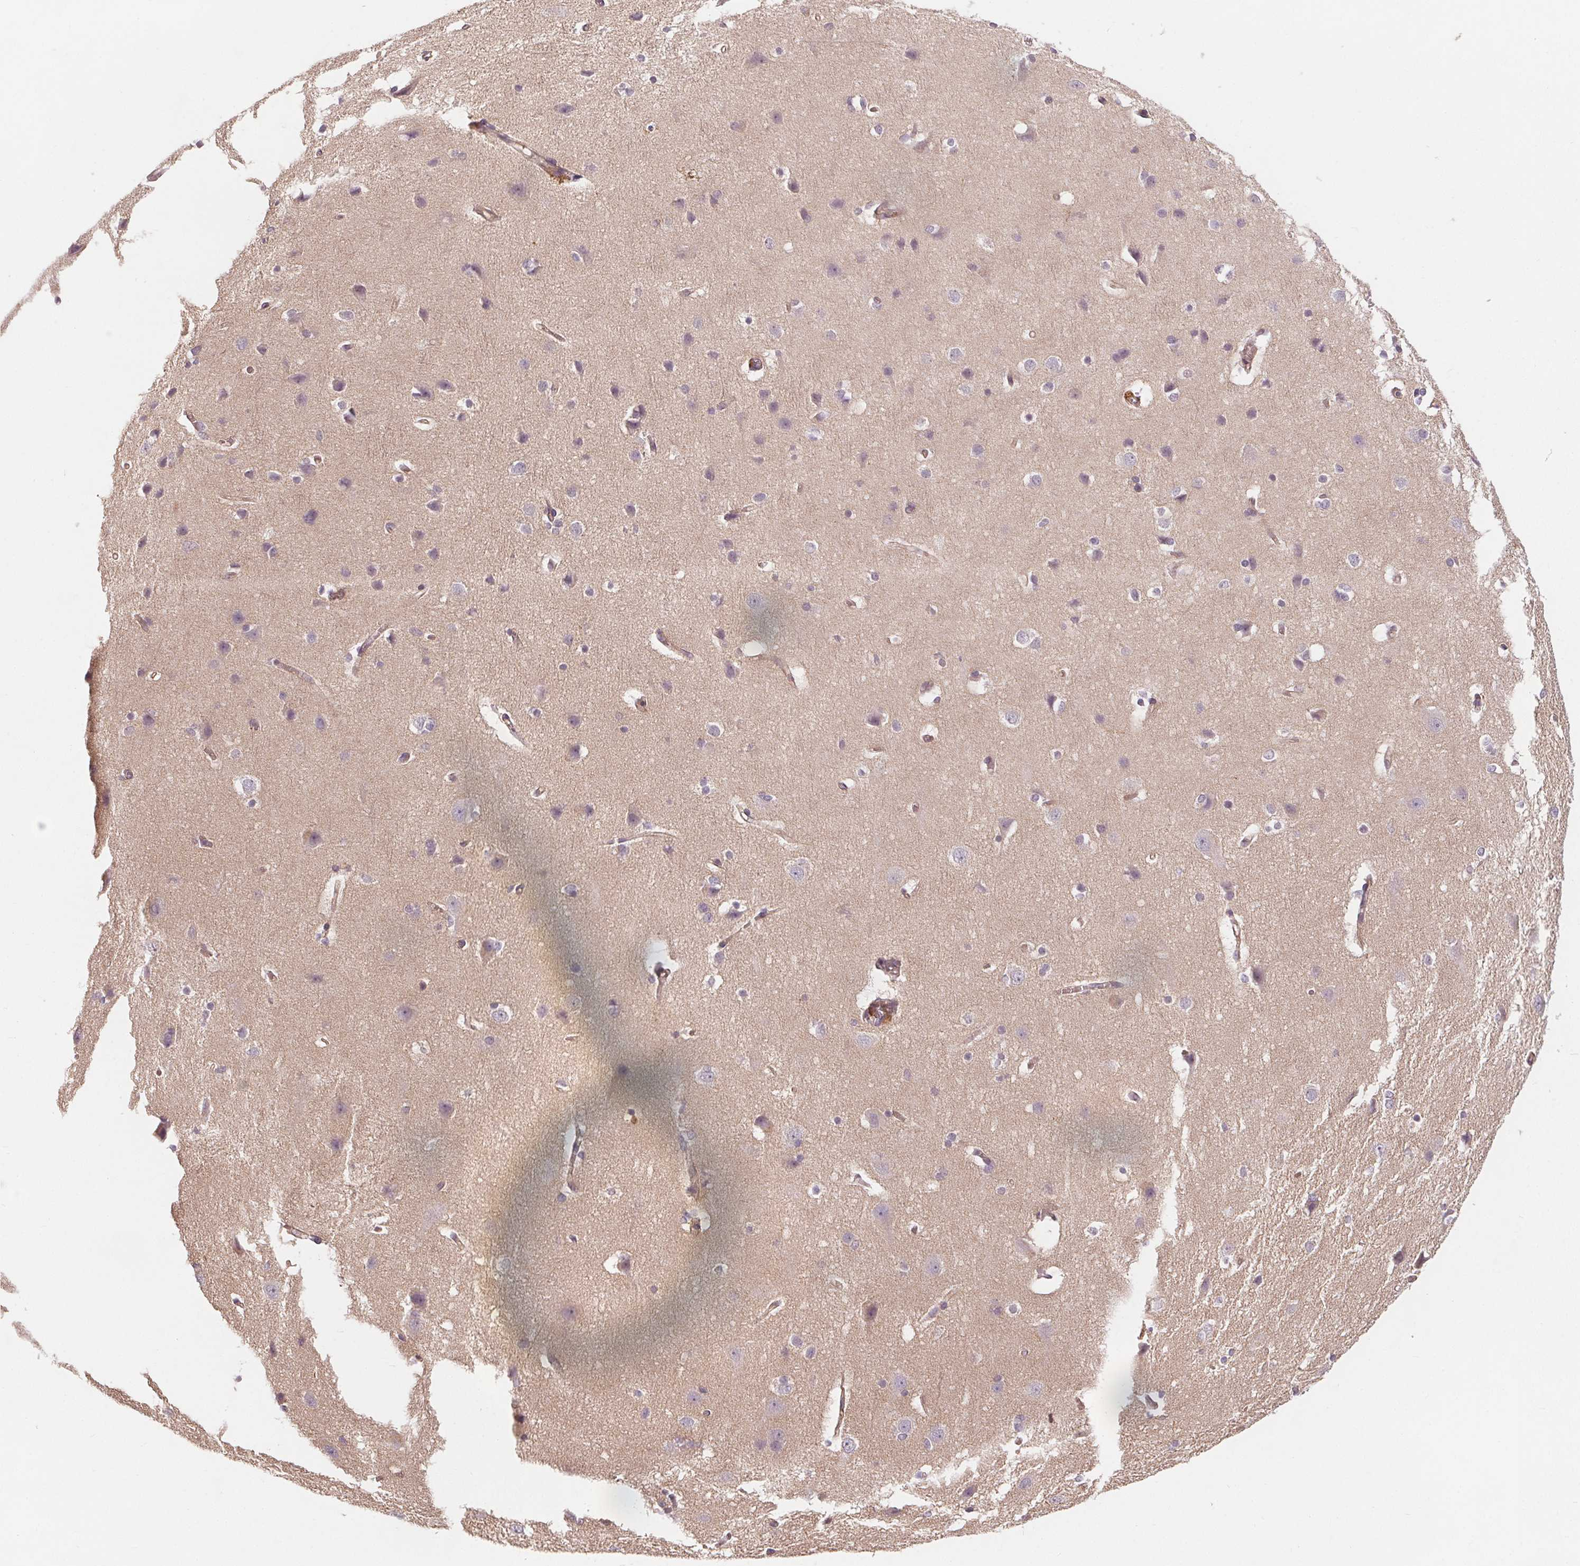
{"staining": {"intensity": "moderate", "quantity": "<25%", "location": "cytoplasmic/membranous"}, "tissue": "cerebral cortex", "cell_type": "Endothelial cells", "image_type": "normal", "snomed": [{"axis": "morphology", "description": "Normal tissue, NOS"}, {"axis": "topography", "description": "Cerebral cortex"}], "caption": "An IHC photomicrograph of benign tissue is shown. Protein staining in brown highlights moderate cytoplasmic/membranous positivity in cerebral cortex within endothelial cells. The staining is performed using DAB (3,3'-diaminobenzidine) brown chromogen to label protein expression. The nuclei are counter-stained blue using hematoxylin.", "gene": "VNN1", "patient": {"sex": "male", "age": 37}}